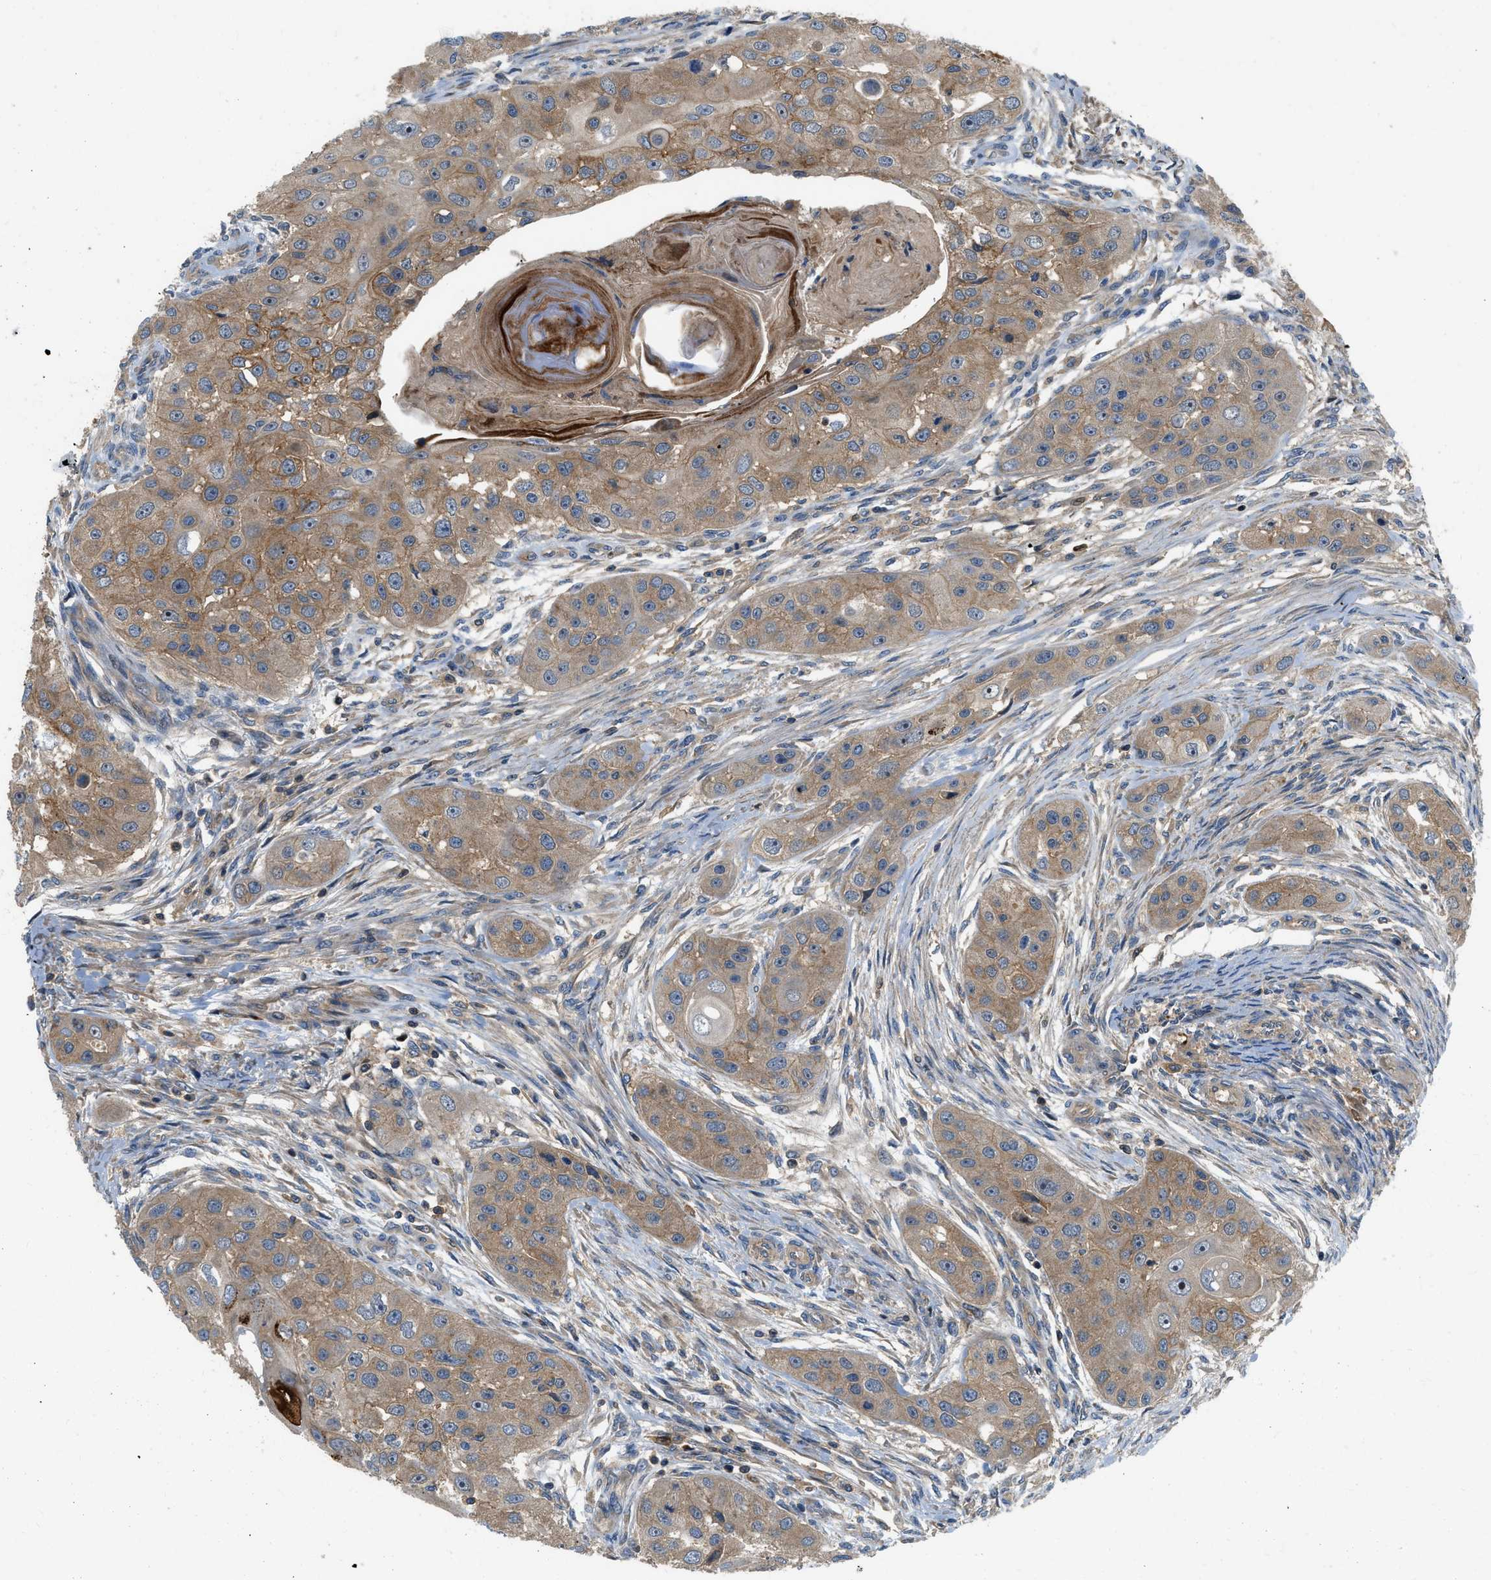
{"staining": {"intensity": "moderate", "quantity": ">75%", "location": "cytoplasmic/membranous"}, "tissue": "head and neck cancer", "cell_type": "Tumor cells", "image_type": "cancer", "snomed": [{"axis": "morphology", "description": "Normal tissue, NOS"}, {"axis": "morphology", "description": "Squamous cell carcinoma, NOS"}, {"axis": "topography", "description": "Skeletal muscle"}, {"axis": "topography", "description": "Head-Neck"}], "caption": "This image exhibits IHC staining of head and neck squamous cell carcinoma, with medium moderate cytoplasmic/membranous staining in about >75% of tumor cells.", "gene": "CNNM3", "patient": {"sex": "male", "age": 51}}